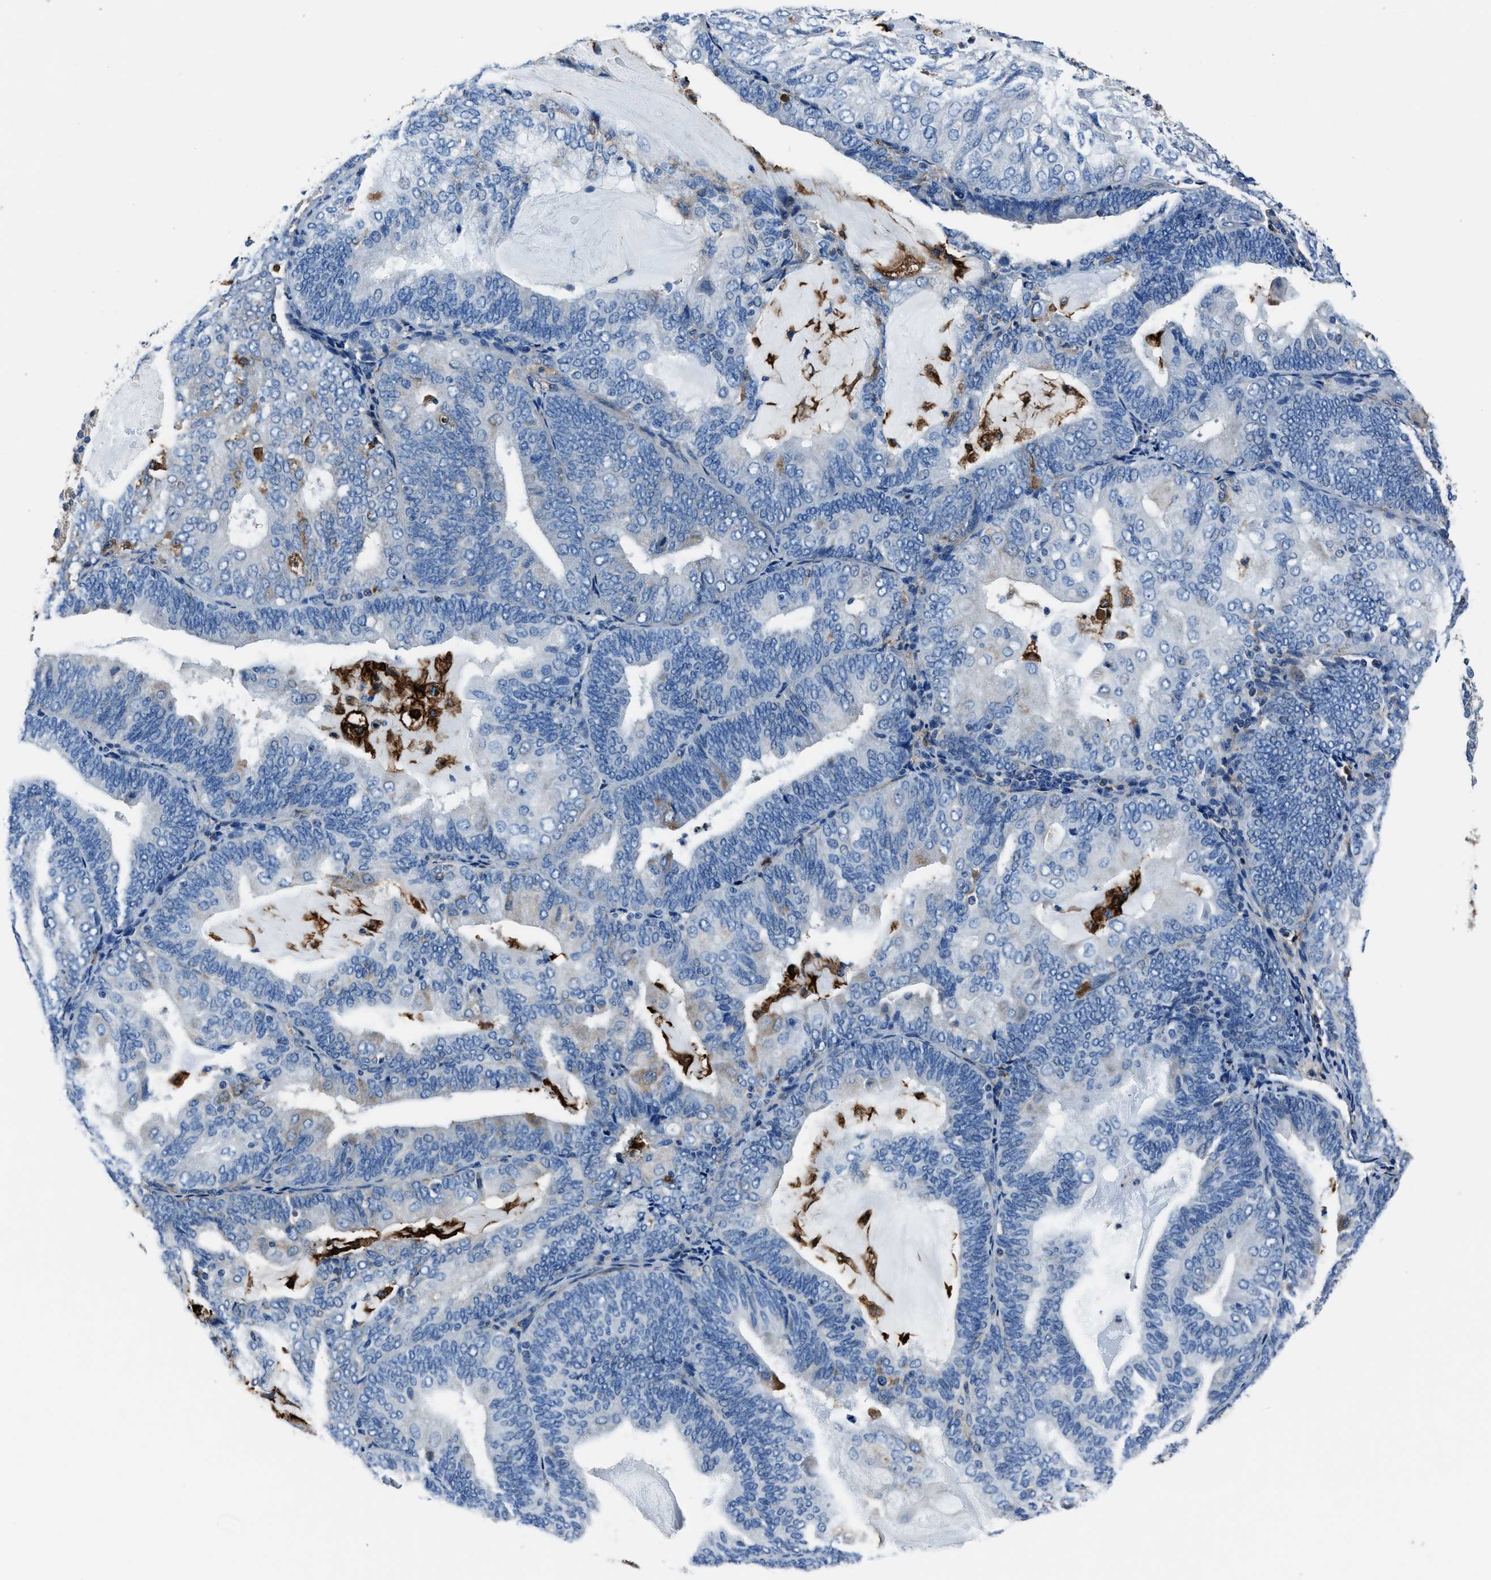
{"staining": {"intensity": "negative", "quantity": "none", "location": "none"}, "tissue": "endometrial cancer", "cell_type": "Tumor cells", "image_type": "cancer", "snomed": [{"axis": "morphology", "description": "Adenocarcinoma, NOS"}, {"axis": "topography", "description": "Endometrium"}], "caption": "Immunohistochemistry (IHC) micrograph of neoplastic tissue: endometrial cancer (adenocarcinoma) stained with DAB exhibits no significant protein positivity in tumor cells.", "gene": "FTL", "patient": {"sex": "female", "age": 81}}